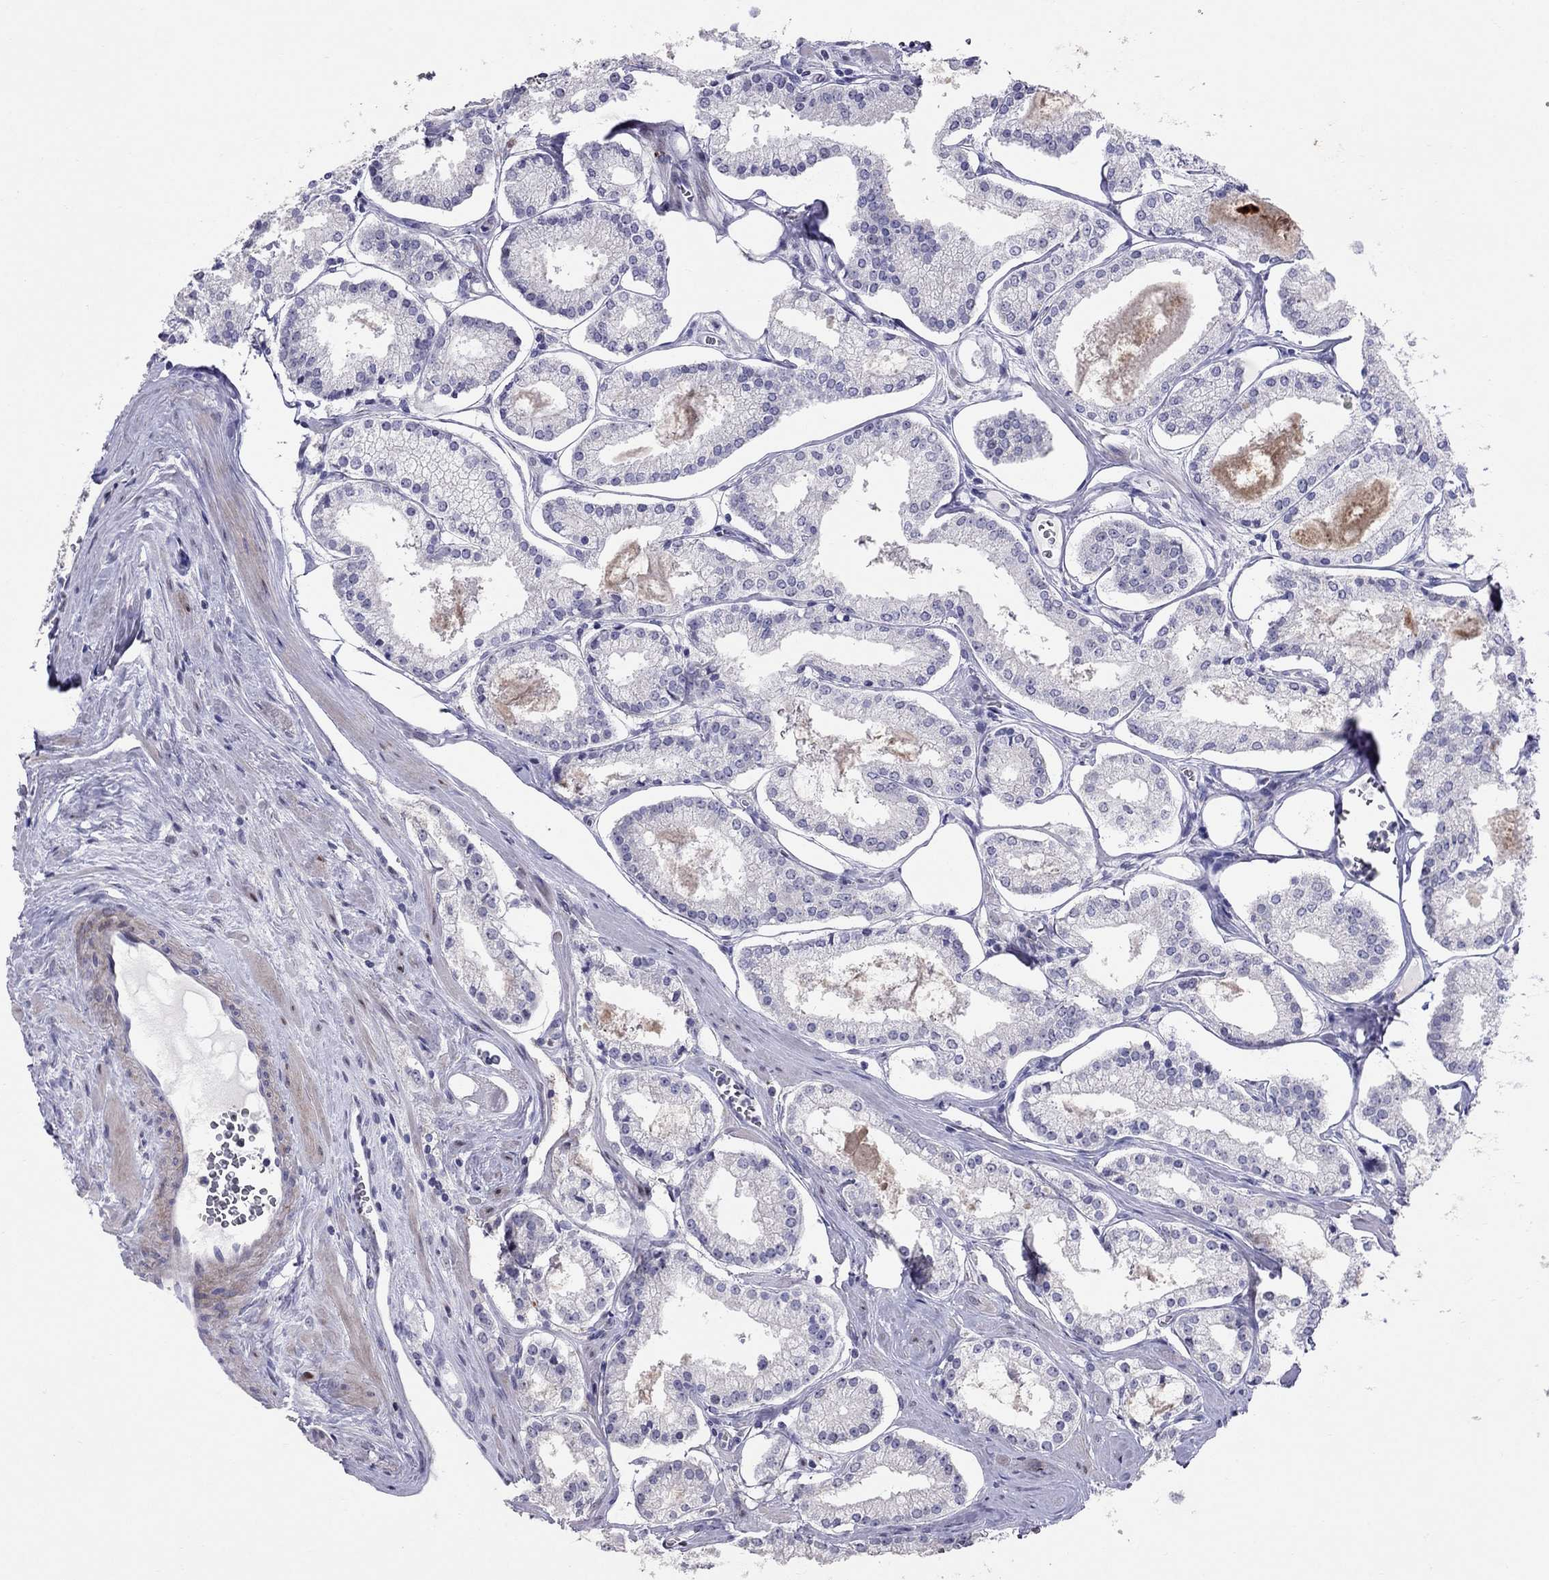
{"staining": {"intensity": "negative", "quantity": "none", "location": "none"}, "tissue": "prostate cancer", "cell_type": "Tumor cells", "image_type": "cancer", "snomed": [{"axis": "morphology", "description": "Adenocarcinoma, NOS"}, {"axis": "topography", "description": "Prostate"}], "caption": "Tumor cells are negative for brown protein staining in prostate cancer (adenocarcinoma).", "gene": "MAGEB4", "patient": {"sex": "male", "age": 72}}